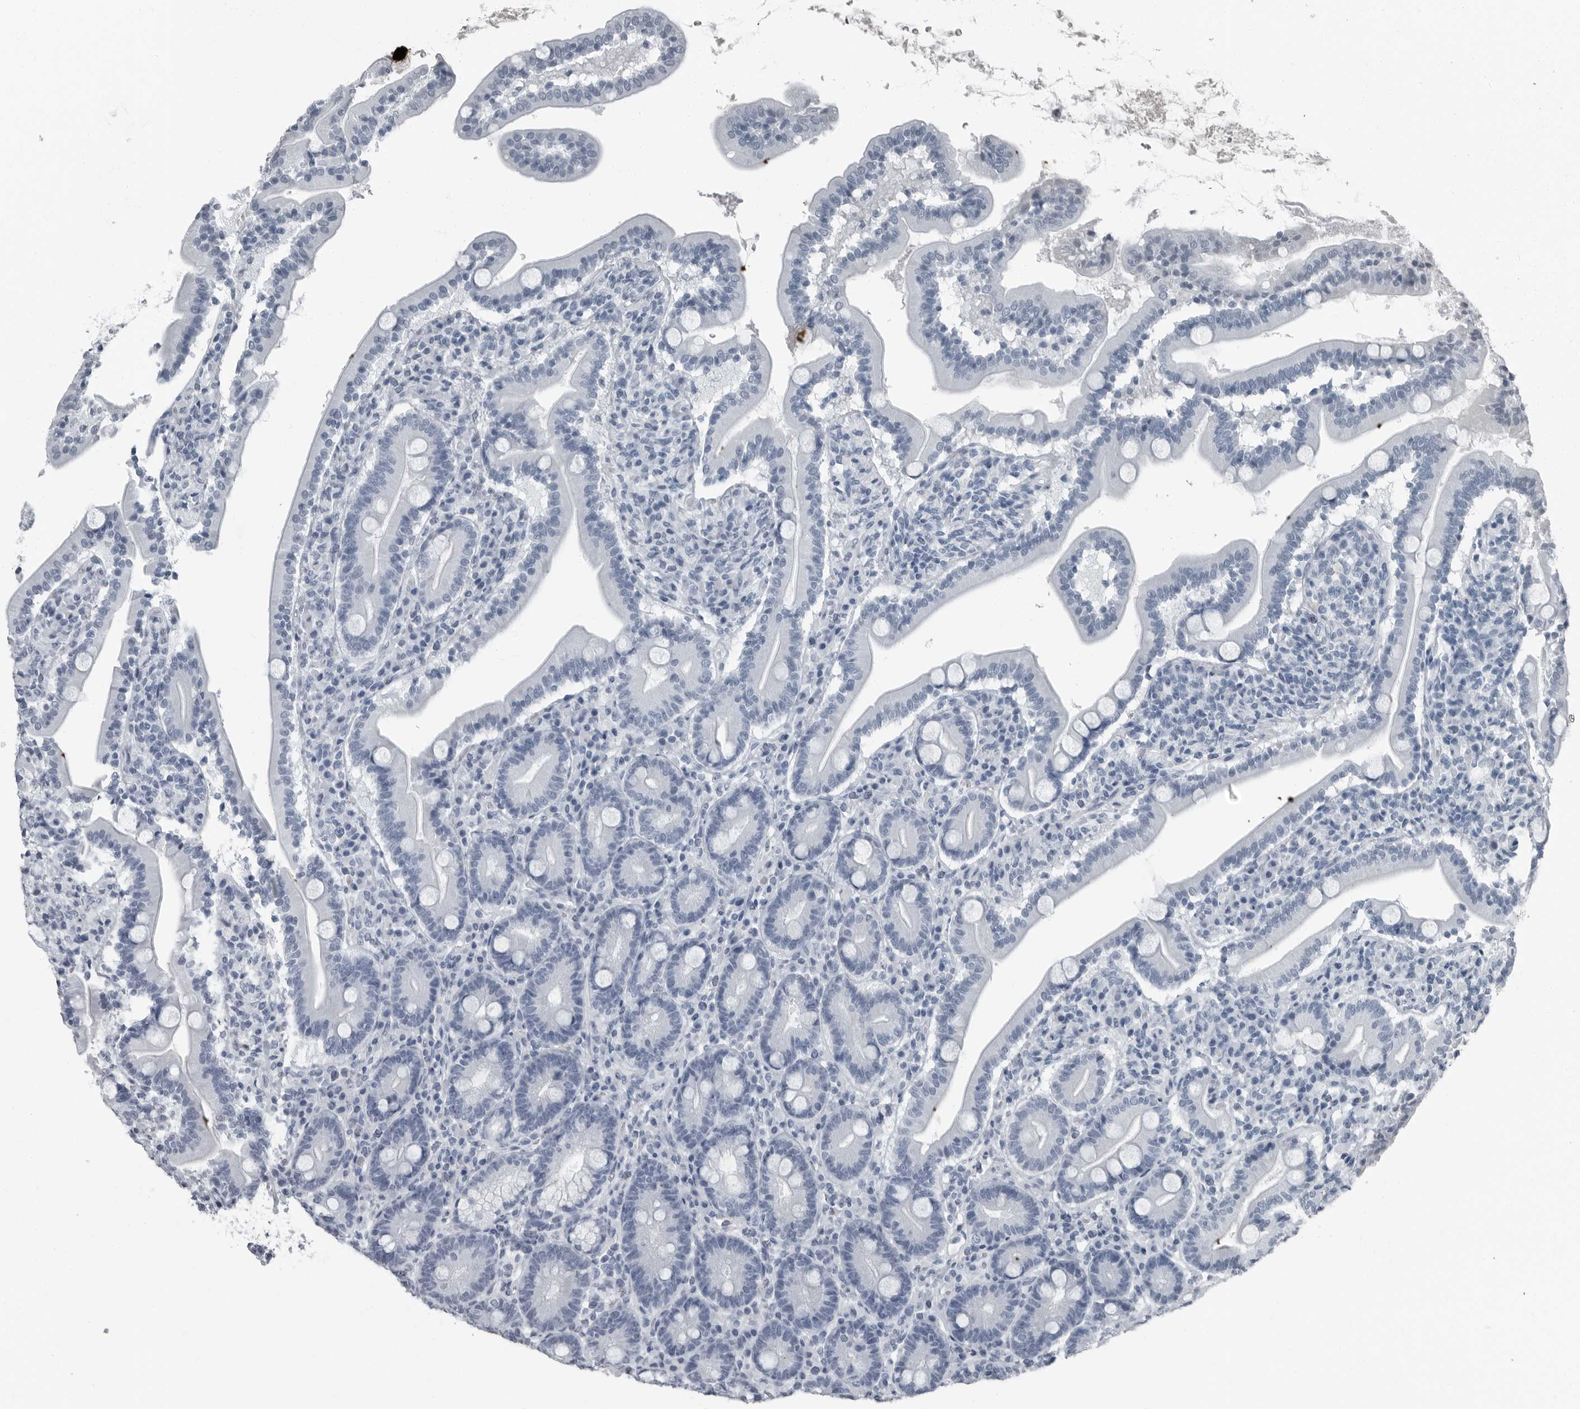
{"staining": {"intensity": "negative", "quantity": "none", "location": "none"}, "tissue": "duodenum", "cell_type": "Glandular cells", "image_type": "normal", "snomed": [{"axis": "morphology", "description": "Normal tissue, NOS"}, {"axis": "topography", "description": "Duodenum"}], "caption": "Immunohistochemistry histopathology image of unremarkable human duodenum stained for a protein (brown), which exhibits no staining in glandular cells.", "gene": "PRSS1", "patient": {"sex": "male", "age": 35}}